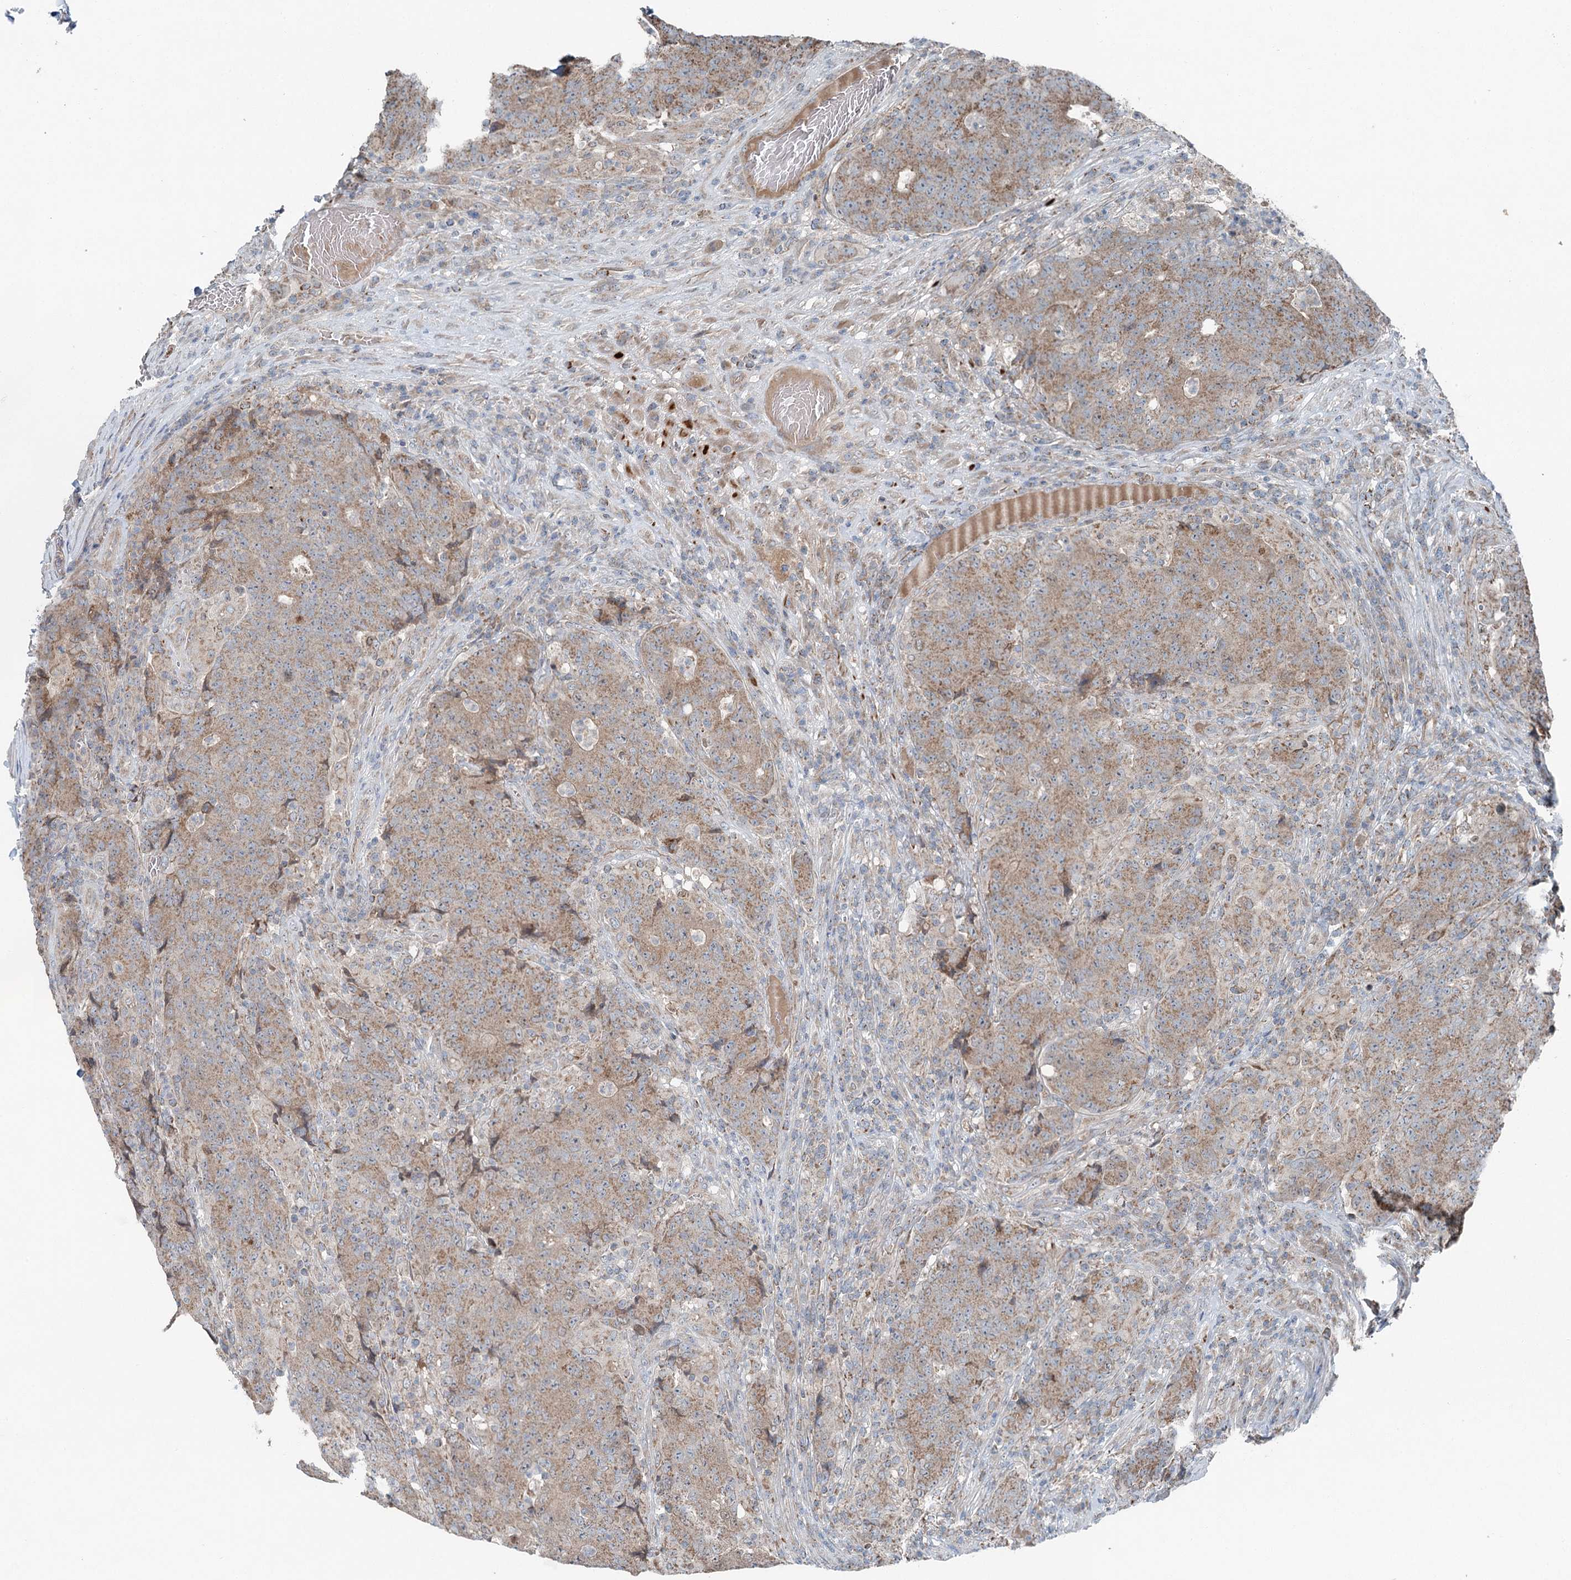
{"staining": {"intensity": "weak", "quantity": ">75%", "location": "cytoplasmic/membranous"}, "tissue": "colorectal cancer", "cell_type": "Tumor cells", "image_type": "cancer", "snomed": [{"axis": "morphology", "description": "Adenocarcinoma, NOS"}, {"axis": "topography", "description": "Colon"}], "caption": "IHC of adenocarcinoma (colorectal) exhibits low levels of weak cytoplasmic/membranous expression in approximately >75% of tumor cells. The protein of interest is shown in brown color, while the nuclei are stained blue.", "gene": "CHCHD5", "patient": {"sex": "female", "age": 75}}